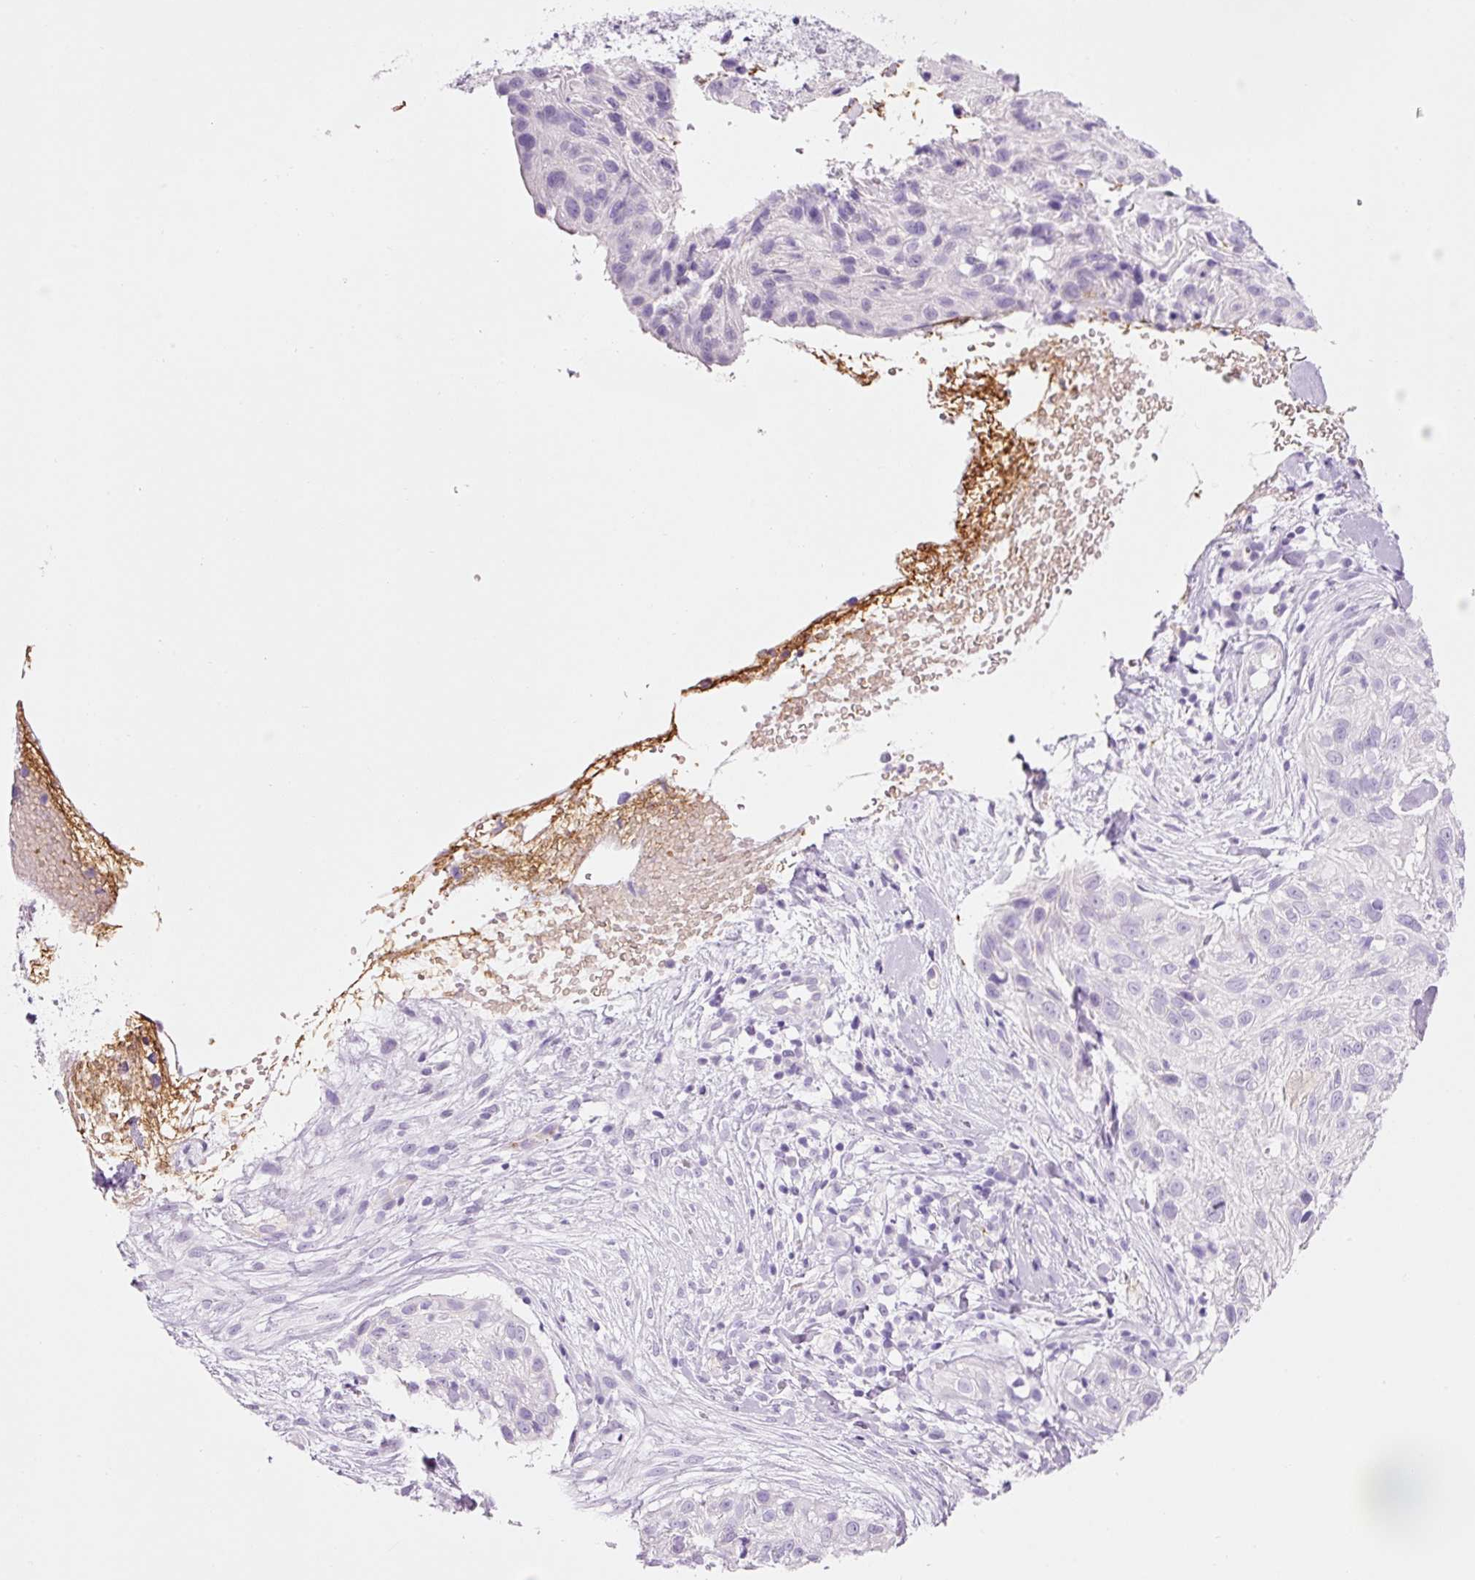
{"staining": {"intensity": "negative", "quantity": "none", "location": "none"}, "tissue": "skin cancer", "cell_type": "Tumor cells", "image_type": "cancer", "snomed": [{"axis": "morphology", "description": "Squamous cell carcinoma, NOS"}, {"axis": "topography", "description": "Skin"}], "caption": "A high-resolution micrograph shows immunohistochemistry (IHC) staining of squamous cell carcinoma (skin), which displays no significant expression in tumor cells.", "gene": "HSPA4L", "patient": {"sex": "male", "age": 82}}